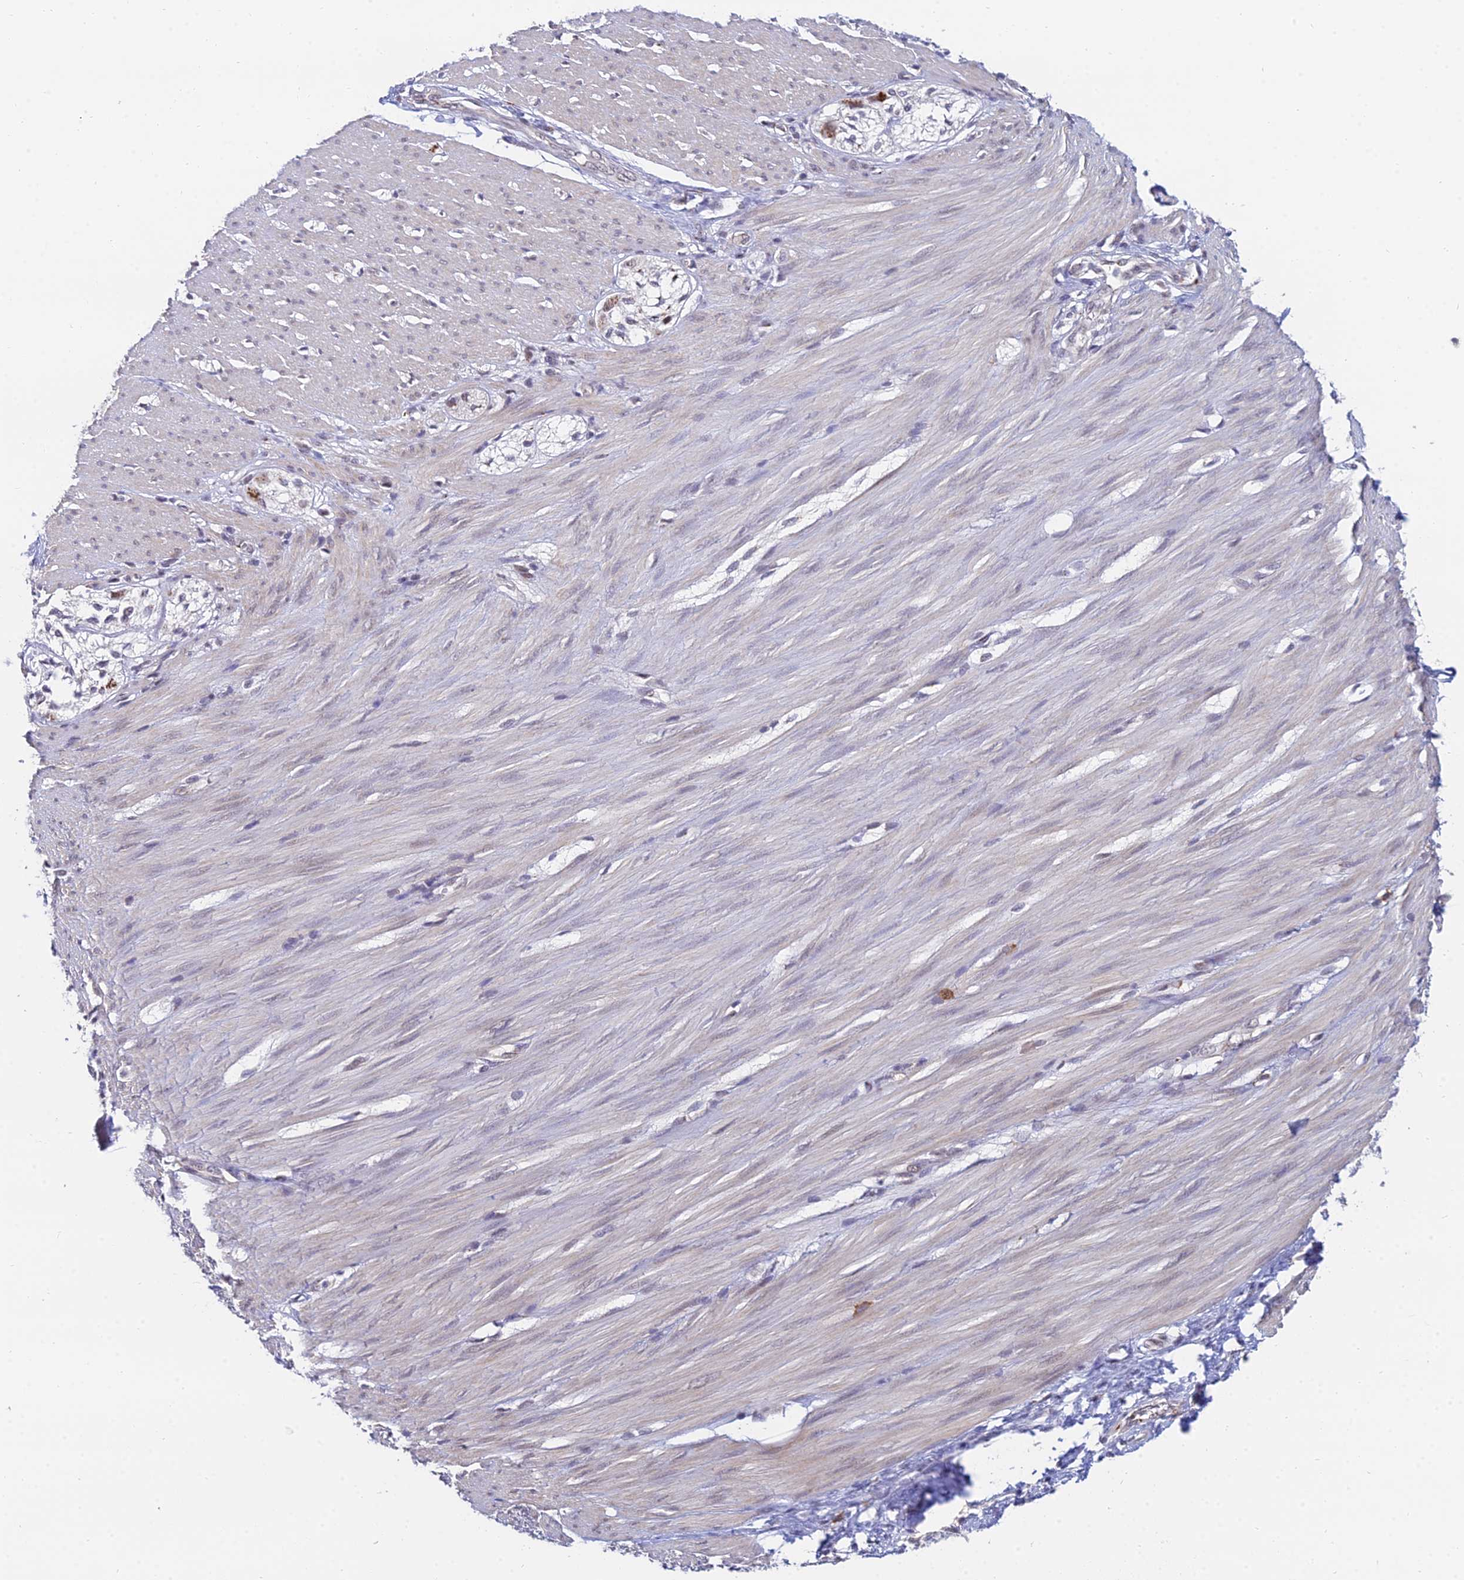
{"staining": {"intensity": "weak", "quantity": "25%-75%", "location": "nuclear"}, "tissue": "smooth muscle", "cell_type": "Smooth muscle cells", "image_type": "normal", "snomed": [{"axis": "morphology", "description": "Normal tissue, NOS"}, {"axis": "morphology", "description": "Adenocarcinoma, NOS"}, {"axis": "topography", "description": "Colon"}, {"axis": "topography", "description": "Peripheral nerve tissue"}], "caption": "Unremarkable smooth muscle demonstrates weak nuclear expression in approximately 25%-75% of smooth muscle cells.", "gene": "THOC3", "patient": {"sex": "male", "age": 14}}